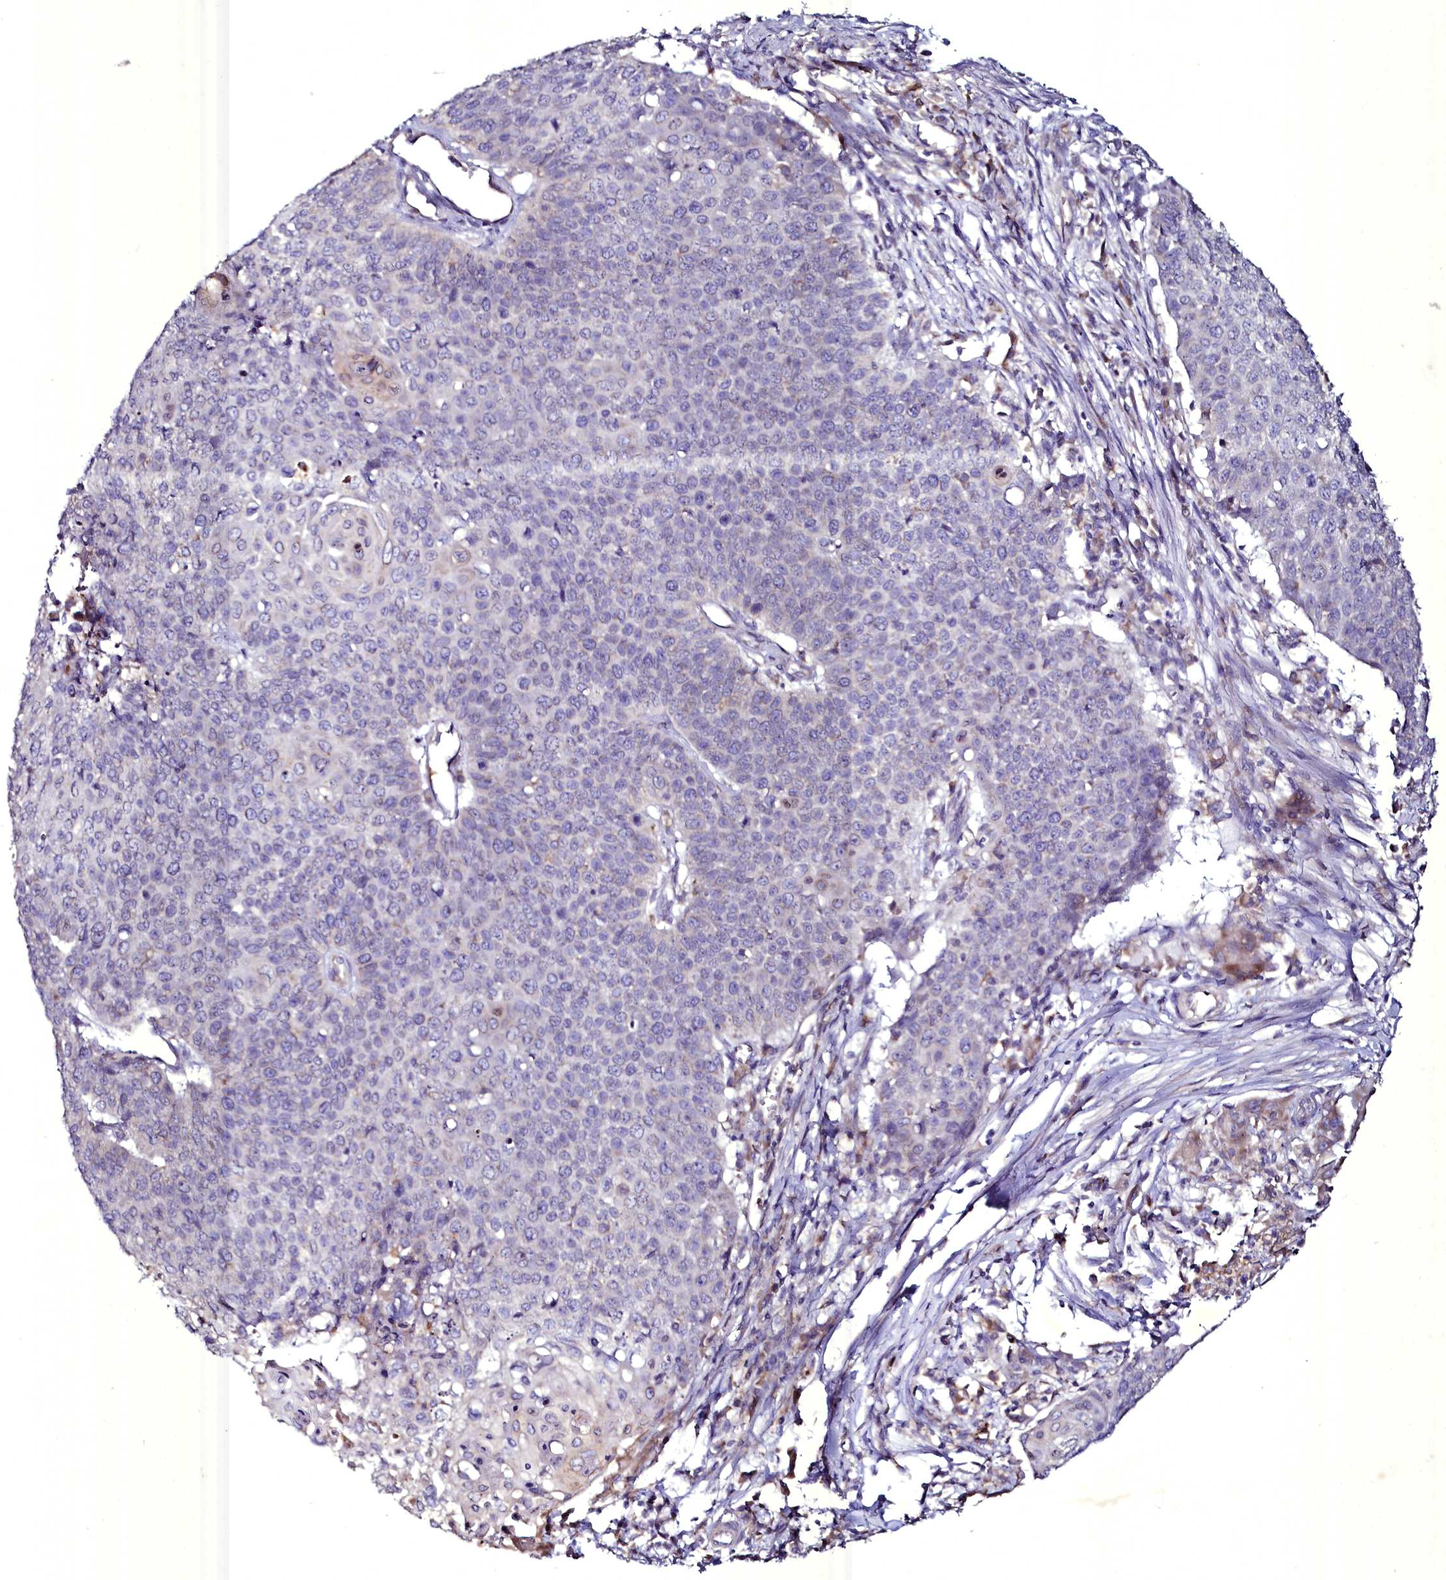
{"staining": {"intensity": "negative", "quantity": "none", "location": "none"}, "tissue": "cervical cancer", "cell_type": "Tumor cells", "image_type": "cancer", "snomed": [{"axis": "morphology", "description": "Squamous cell carcinoma, NOS"}, {"axis": "topography", "description": "Cervix"}], "caption": "Tumor cells show no significant expression in cervical cancer (squamous cell carcinoma). (DAB (3,3'-diaminobenzidine) immunohistochemistry (IHC) with hematoxylin counter stain).", "gene": "SELENOT", "patient": {"sex": "female", "age": 39}}